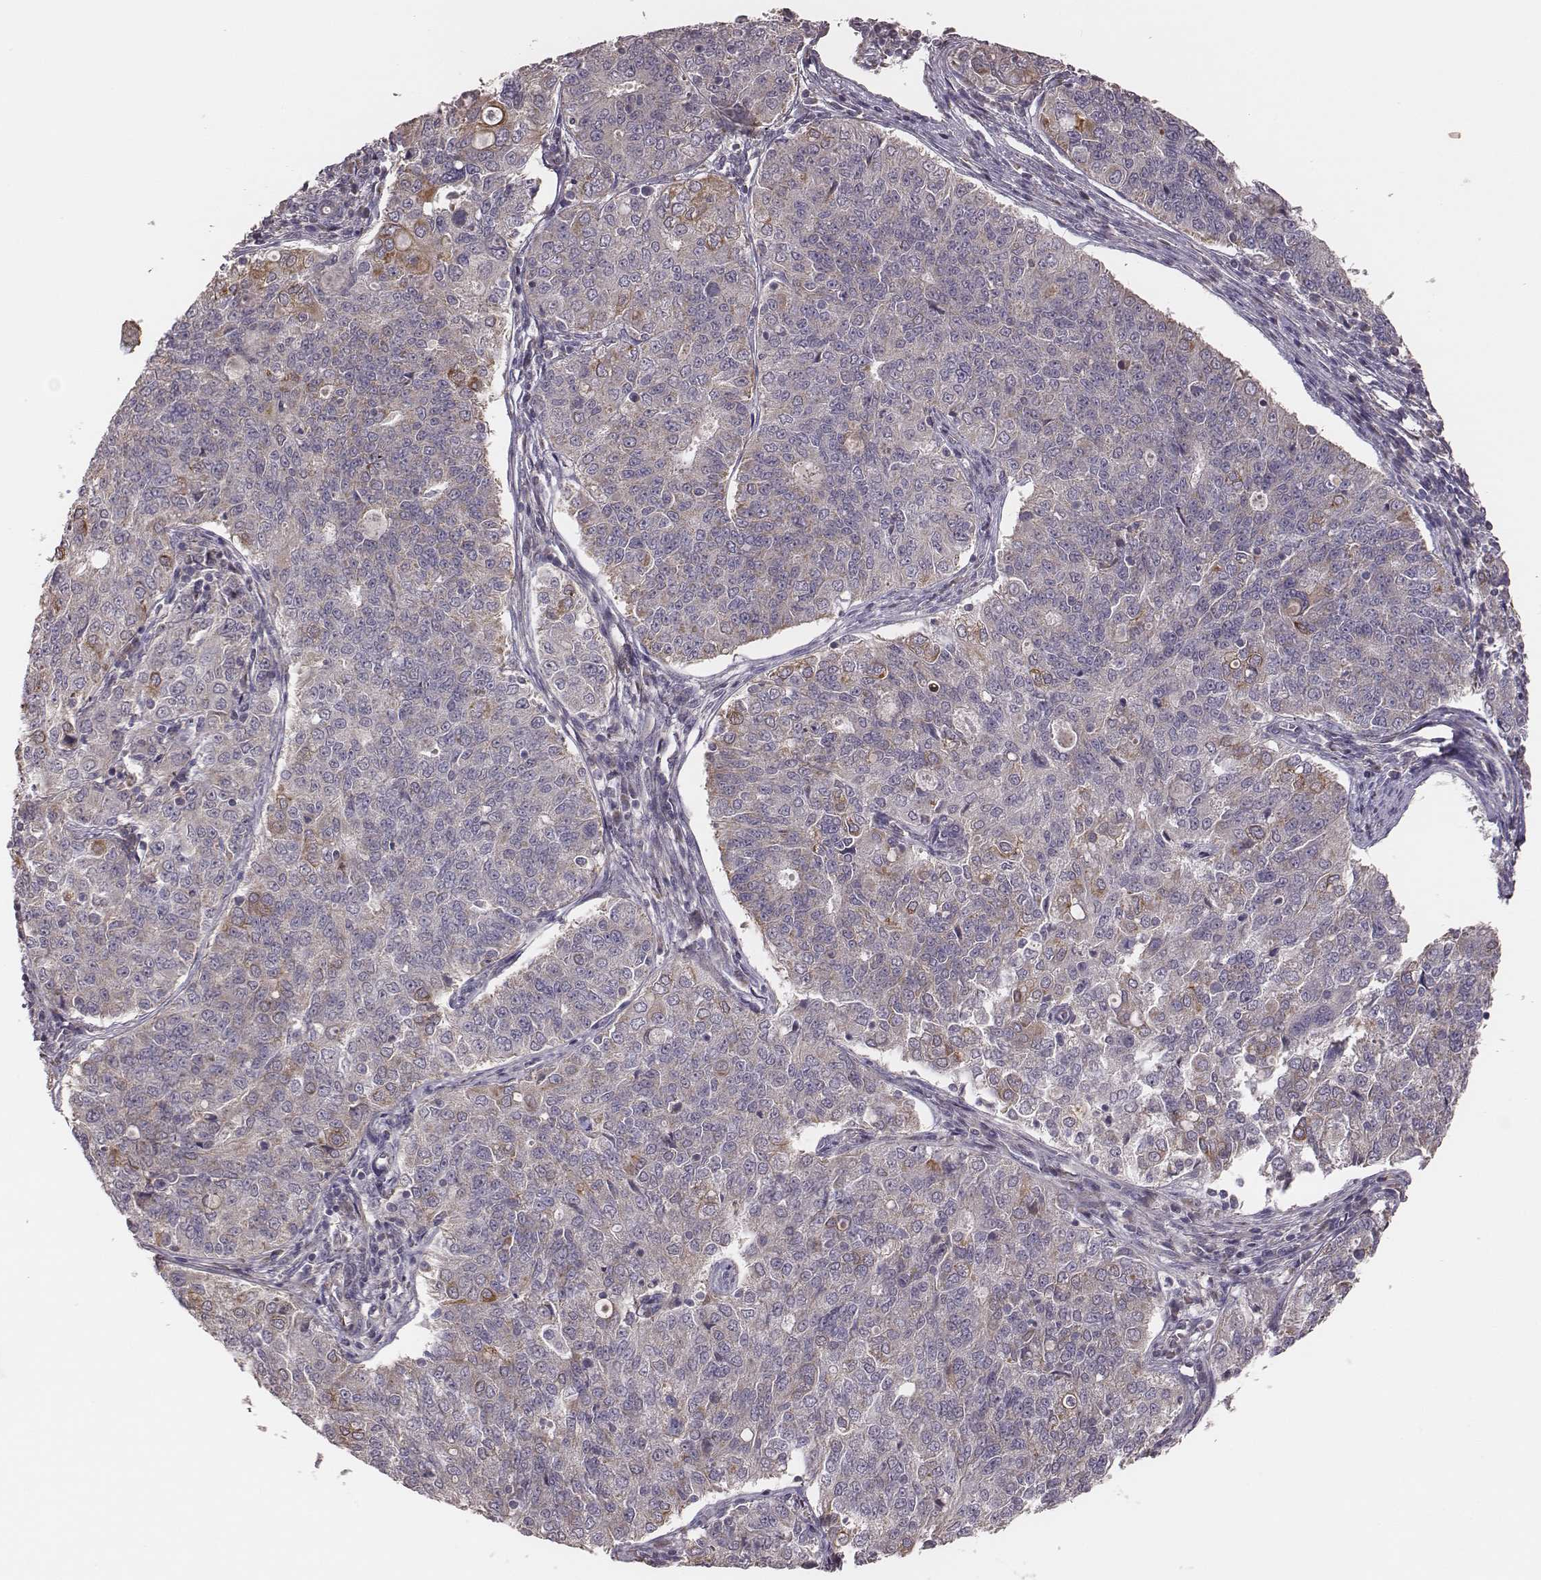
{"staining": {"intensity": "weak", "quantity": "<25%", "location": "cytoplasmic/membranous"}, "tissue": "endometrial cancer", "cell_type": "Tumor cells", "image_type": "cancer", "snomed": [{"axis": "morphology", "description": "Adenocarcinoma, NOS"}, {"axis": "topography", "description": "Endometrium"}], "caption": "IHC of endometrial adenocarcinoma shows no staining in tumor cells.", "gene": "HAVCR1", "patient": {"sex": "female", "age": 43}}